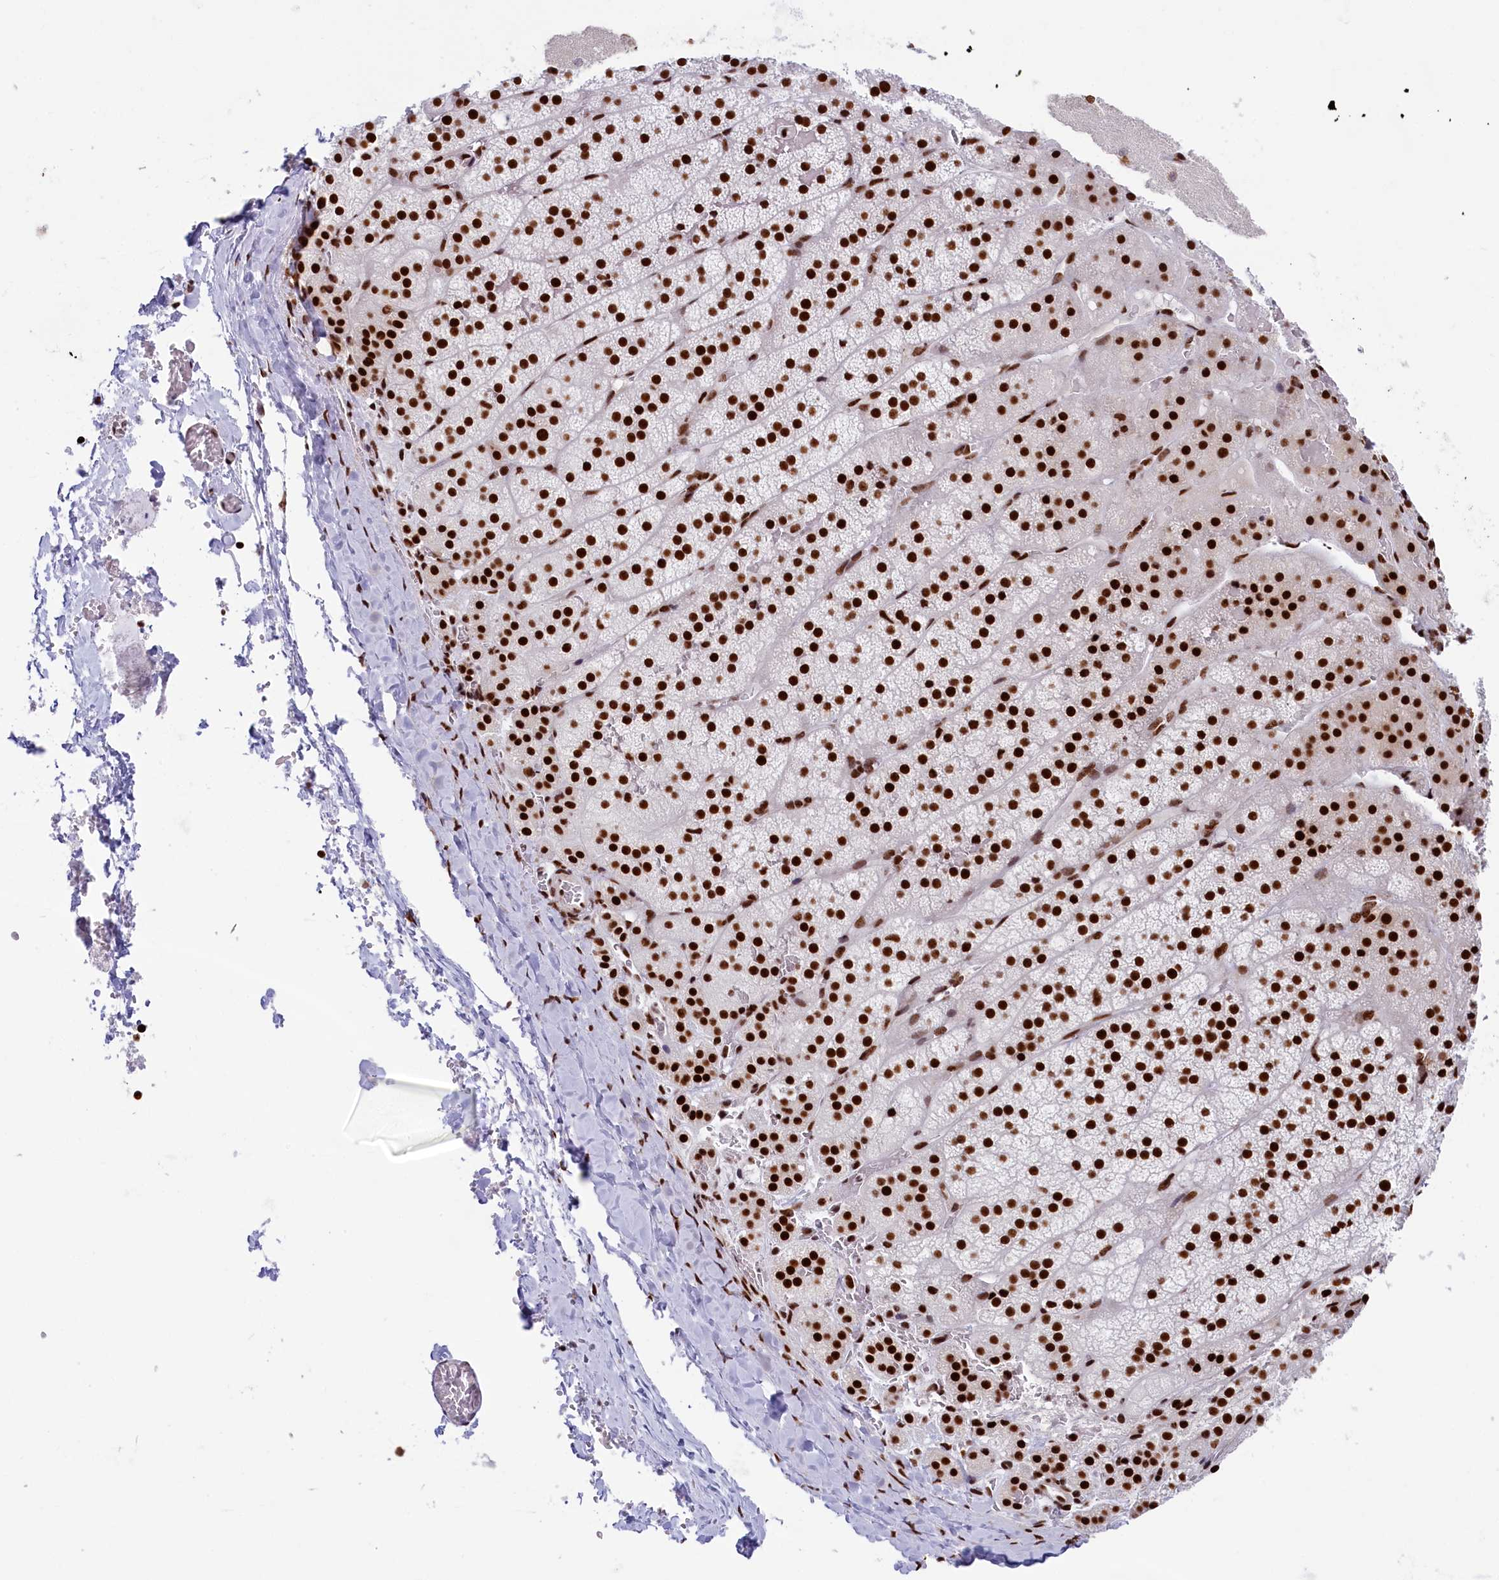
{"staining": {"intensity": "strong", "quantity": ">75%", "location": "nuclear"}, "tissue": "adrenal gland", "cell_type": "Glandular cells", "image_type": "normal", "snomed": [{"axis": "morphology", "description": "Normal tissue, NOS"}, {"axis": "topography", "description": "Adrenal gland"}], "caption": "This histopathology image exhibits immunohistochemistry (IHC) staining of unremarkable human adrenal gland, with high strong nuclear expression in approximately >75% of glandular cells.", "gene": "SNRNP70", "patient": {"sex": "female", "age": 44}}